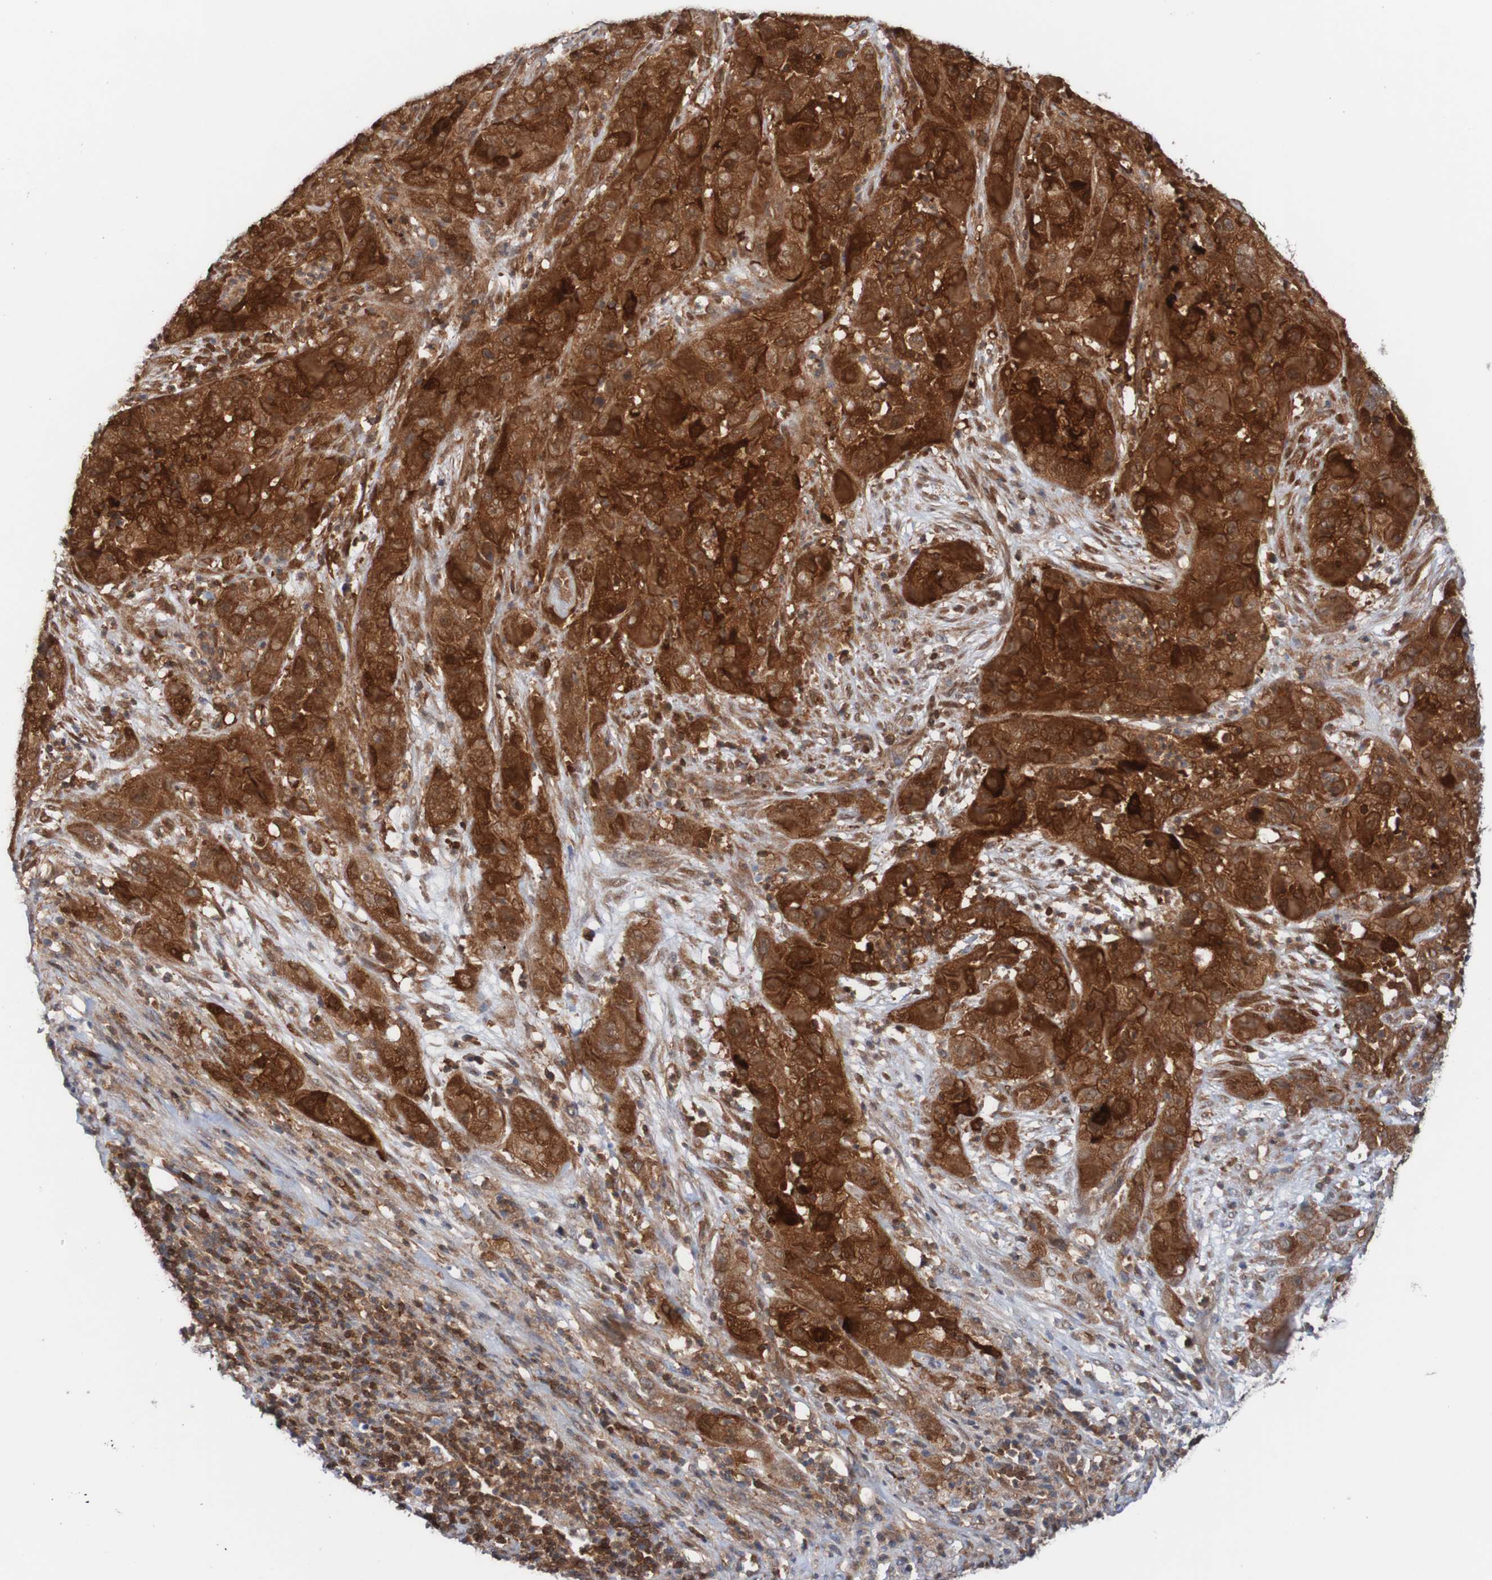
{"staining": {"intensity": "strong", "quantity": ">75%", "location": "cytoplasmic/membranous"}, "tissue": "cervical cancer", "cell_type": "Tumor cells", "image_type": "cancer", "snomed": [{"axis": "morphology", "description": "Squamous cell carcinoma, NOS"}, {"axis": "topography", "description": "Cervix"}], "caption": "DAB (3,3'-diaminobenzidine) immunohistochemical staining of human cervical squamous cell carcinoma reveals strong cytoplasmic/membranous protein expression in approximately >75% of tumor cells. Nuclei are stained in blue.", "gene": "RIGI", "patient": {"sex": "female", "age": 32}}